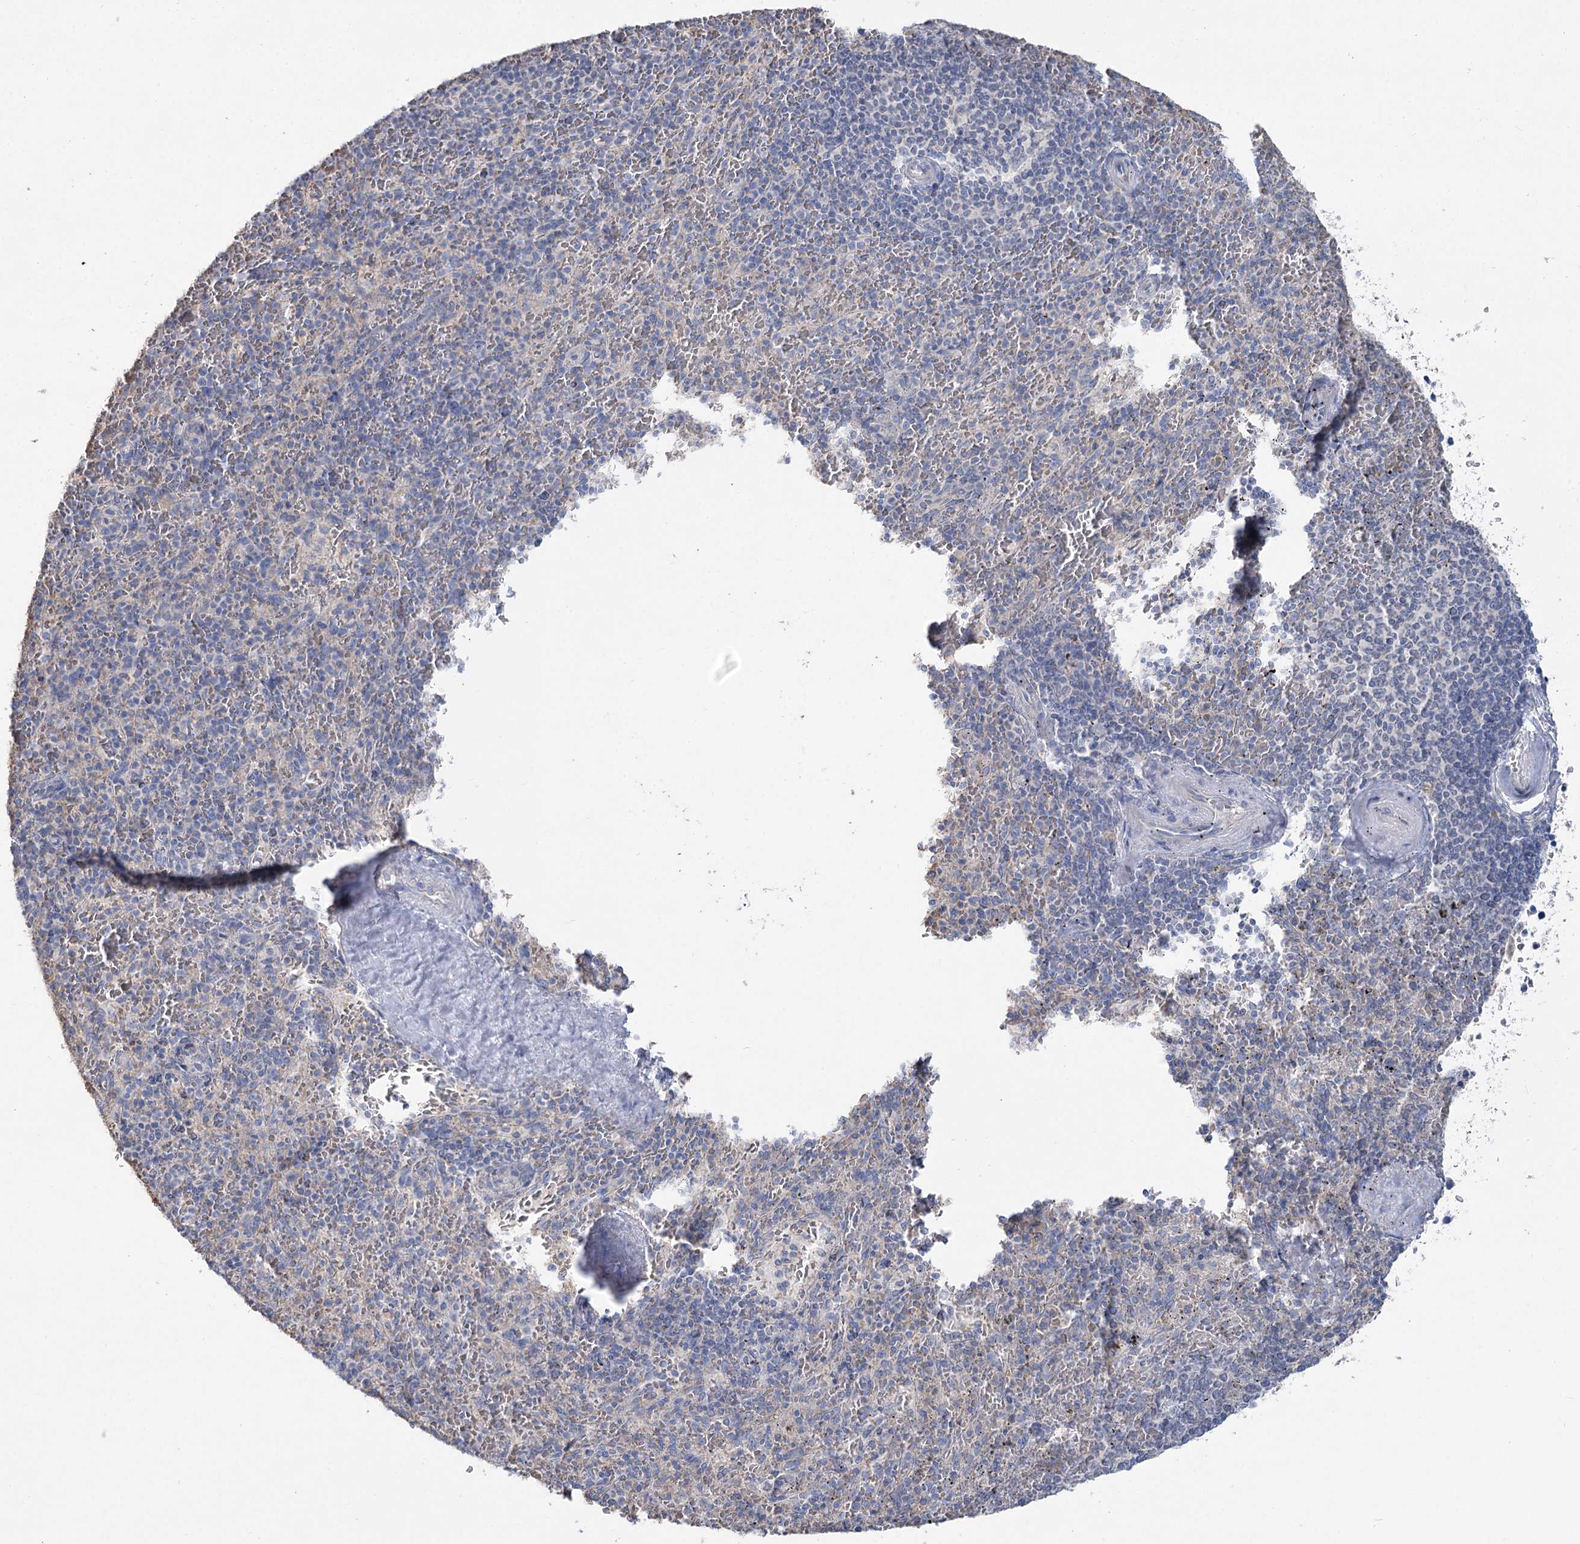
{"staining": {"intensity": "negative", "quantity": "none", "location": "none"}, "tissue": "spleen", "cell_type": "Cells in red pulp", "image_type": "normal", "snomed": [{"axis": "morphology", "description": "Normal tissue, NOS"}, {"axis": "topography", "description": "Spleen"}], "caption": "Immunohistochemistry (IHC) of unremarkable human spleen exhibits no staining in cells in red pulp.", "gene": "TMEM187", "patient": {"sex": "male", "age": 82}}